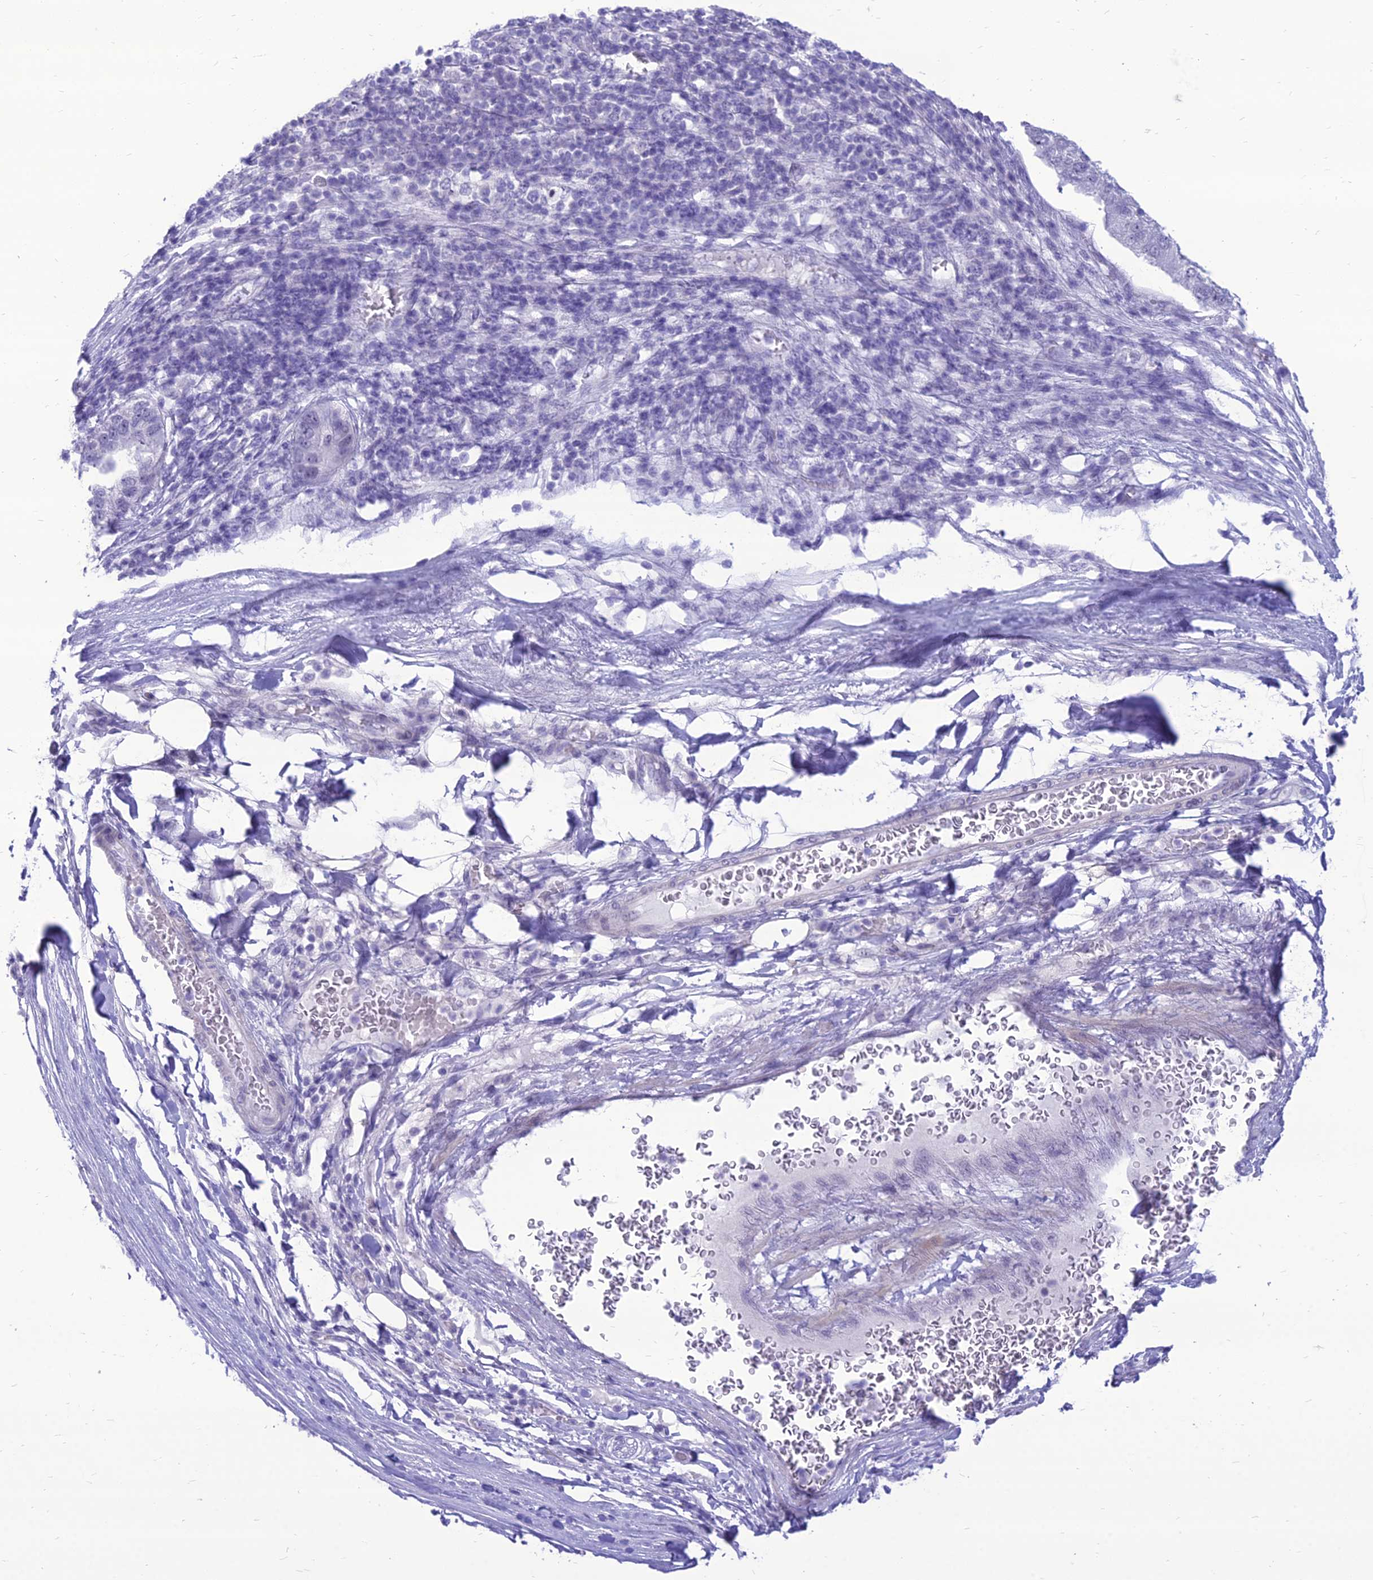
{"staining": {"intensity": "negative", "quantity": "none", "location": "none"}, "tissue": "pancreatic cancer", "cell_type": "Tumor cells", "image_type": "cancer", "snomed": [{"axis": "morphology", "description": "Adenocarcinoma, NOS"}, {"axis": "topography", "description": "Pancreas"}], "caption": "Immunohistochemistry (IHC) photomicrograph of neoplastic tissue: human pancreatic cancer stained with DAB reveals no significant protein expression in tumor cells.", "gene": "DHX40", "patient": {"sex": "female", "age": 61}}